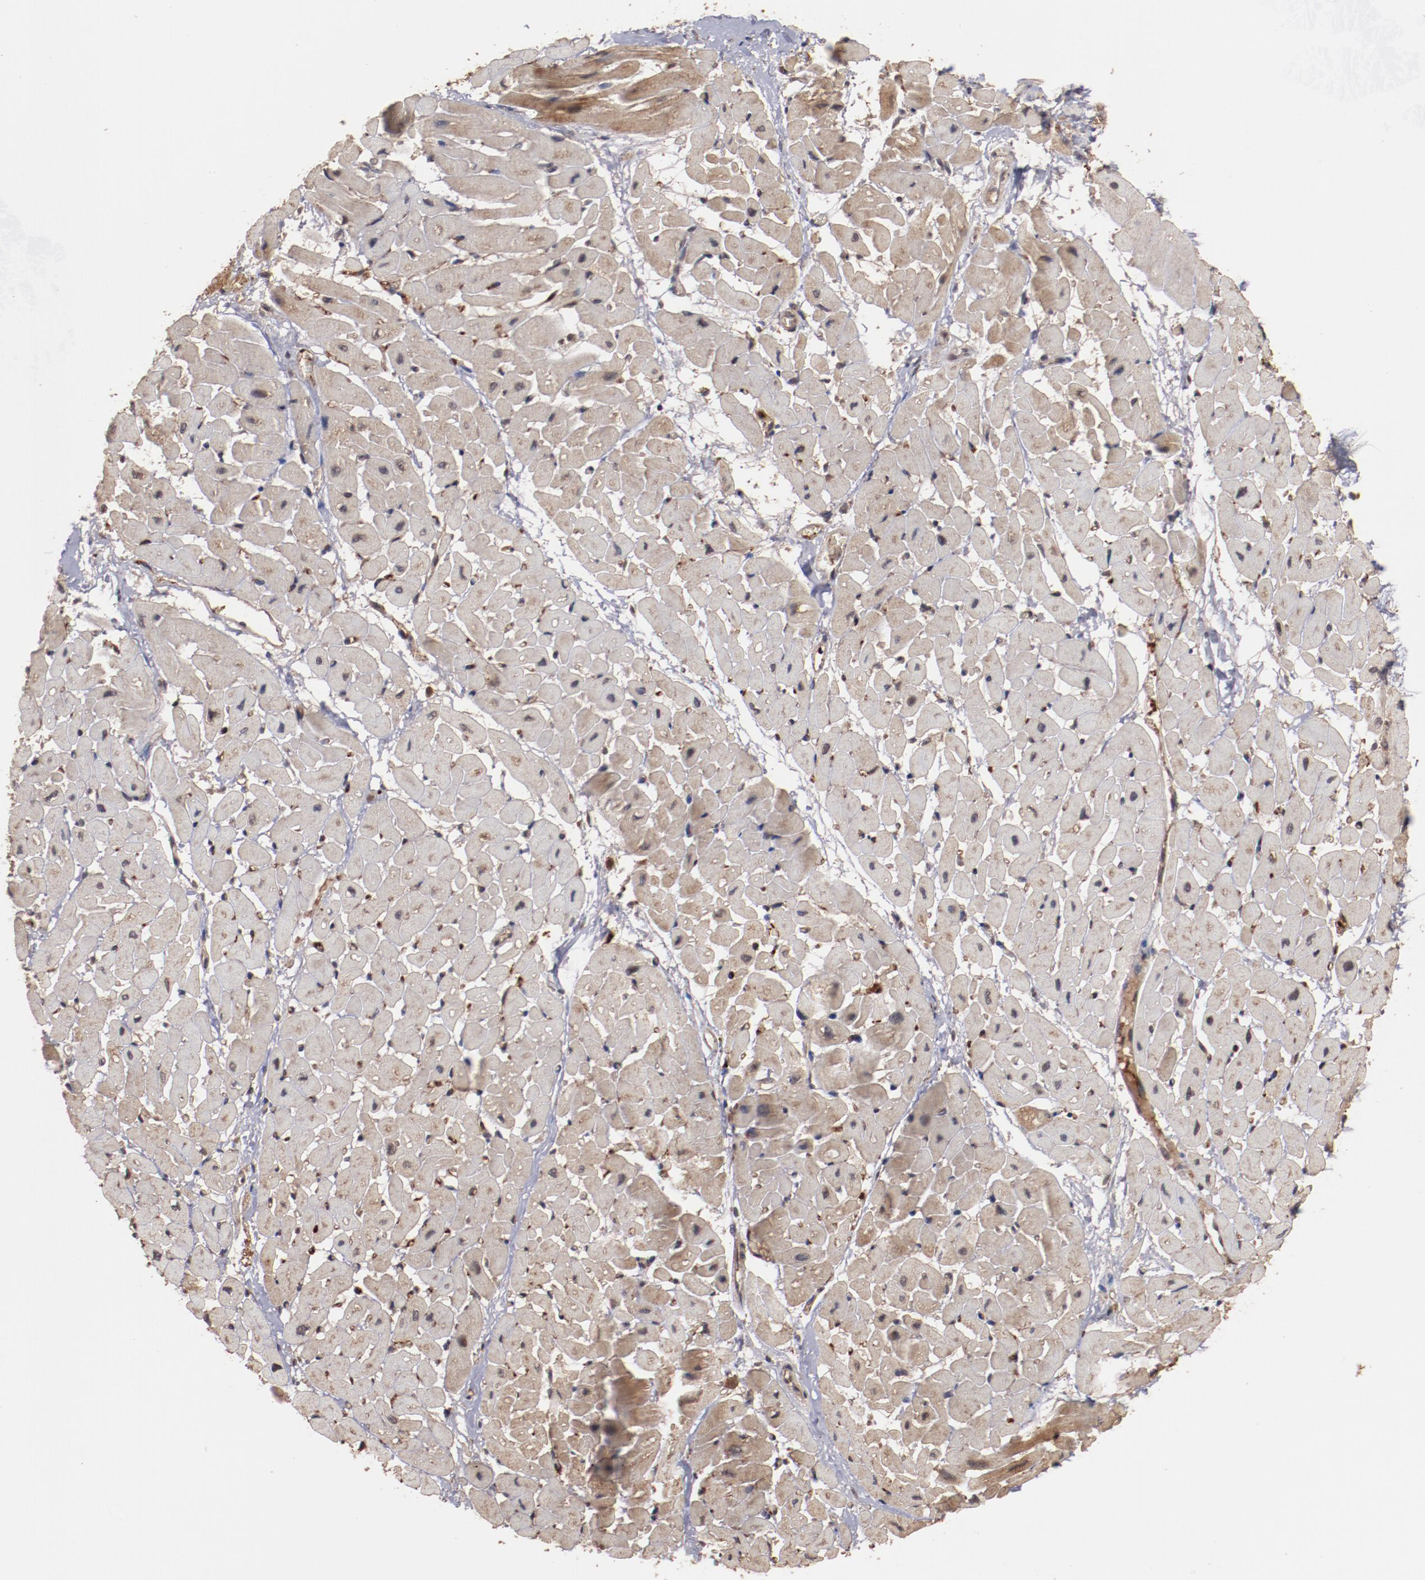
{"staining": {"intensity": "moderate", "quantity": ">75%", "location": "cytoplasmic/membranous"}, "tissue": "heart muscle", "cell_type": "Cardiomyocytes", "image_type": "normal", "snomed": [{"axis": "morphology", "description": "Normal tissue, NOS"}, {"axis": "topography", "description": "Heart"}], "caption": "Brown immunohistochemical staining in benign human heart muscle displays moderate cytoplasmic/membranous expression in approximately >75% of cardiomyocytes.", "gene": "TENM1", "patient": {"sex": "male", "age": 45}}